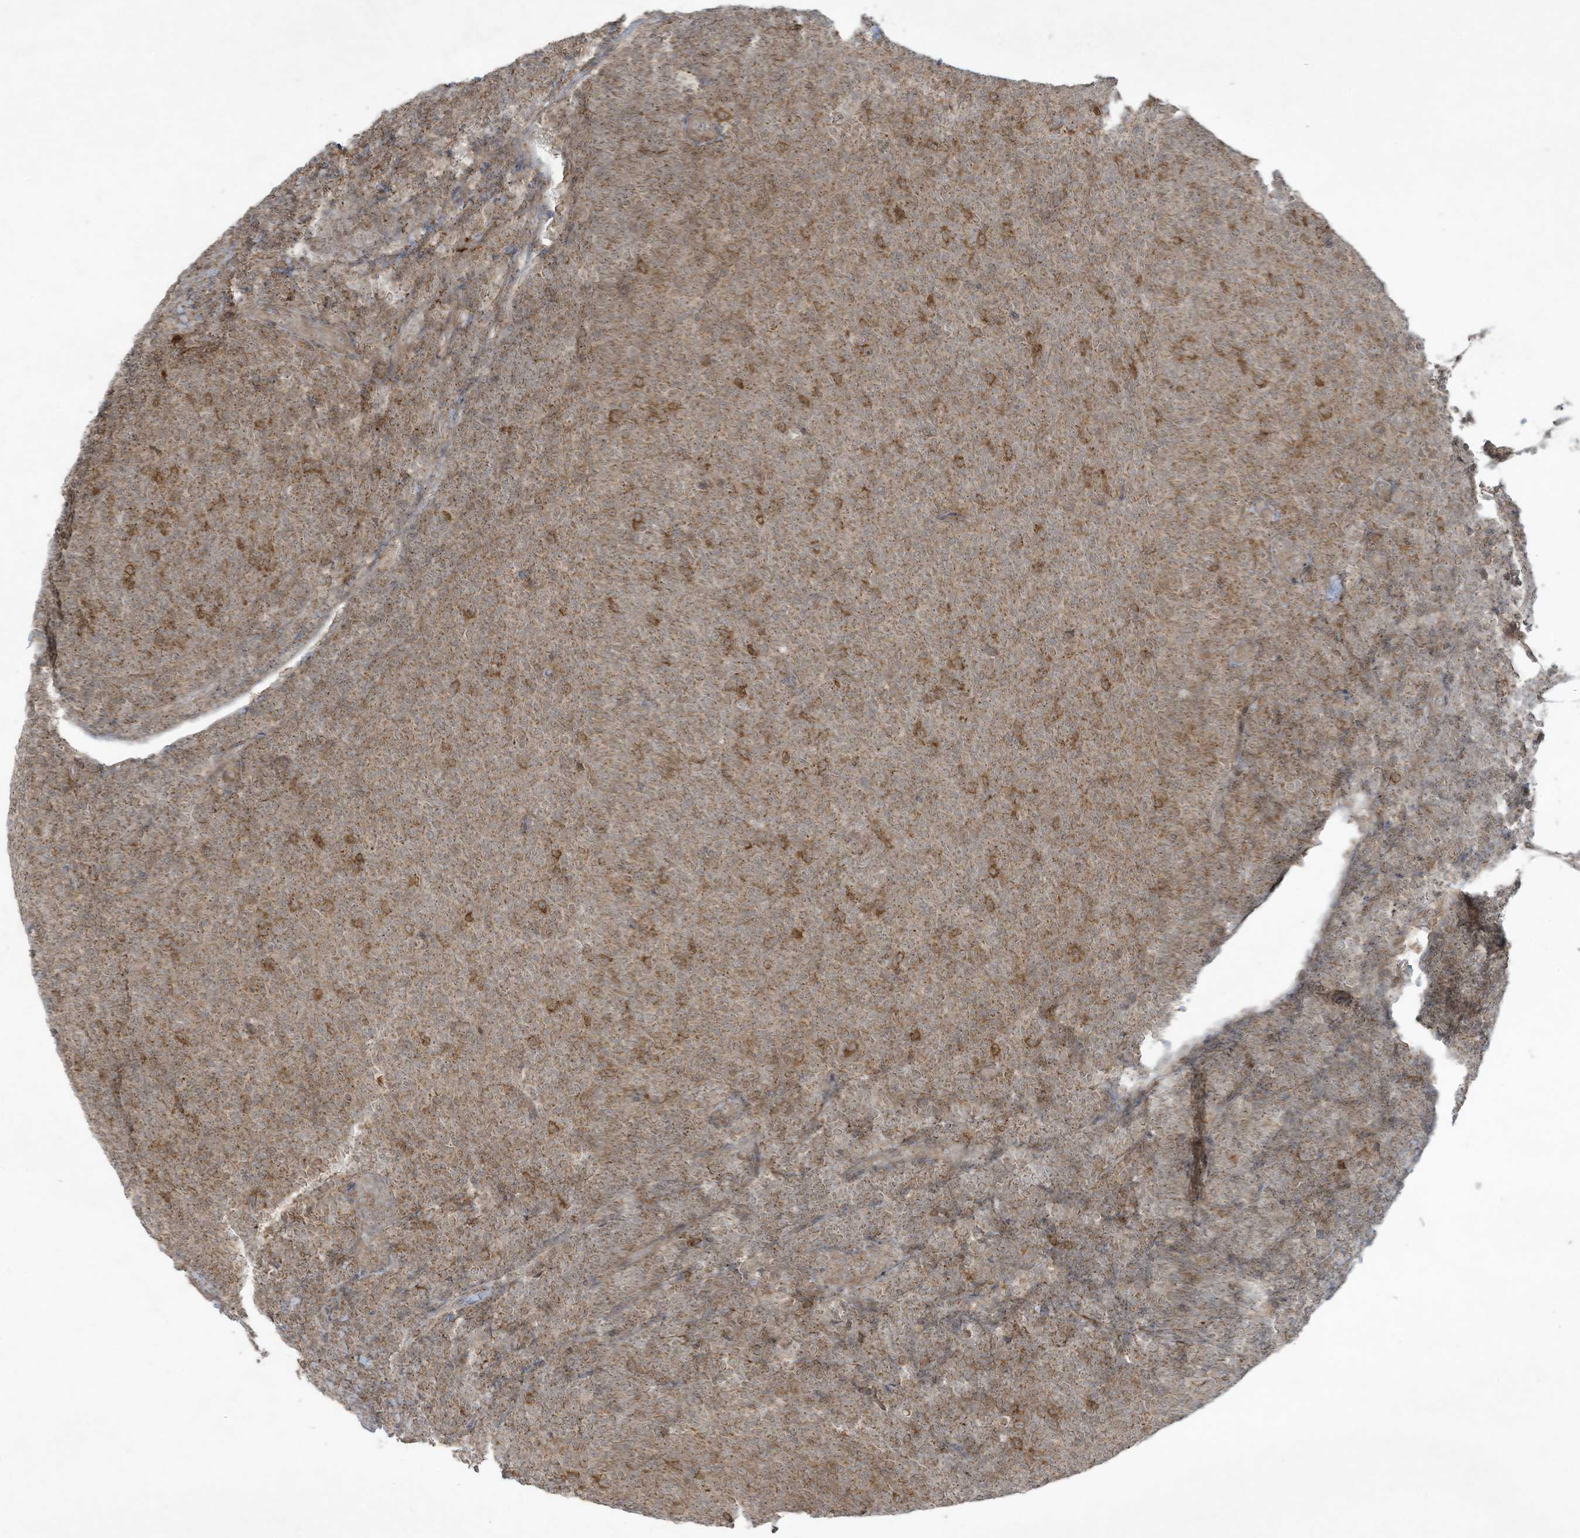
{"staining": {"intensity": "weak", "quantity": ">75%", "location": "cytoplasmic/membranous"}, "tissue": "lymphoma", "cell_type": "Tumor cells", "image_type": "cancer", "snomed": [{"axis": "morphology", "description": "Malignant lymphoma, non-Hodgkin's type, Low grade"}, {"axis": "topography", "description": "Lymph node"}], "caption": "Immunohistochemistry image of lymphoma stained for a protein (brown), which exhibits low levels of weak cytoplasmic/membranous positivity in about >75% of tumor cells.", "gene": "ZNF263", "patient": {"sex": "male", "age": 66}}